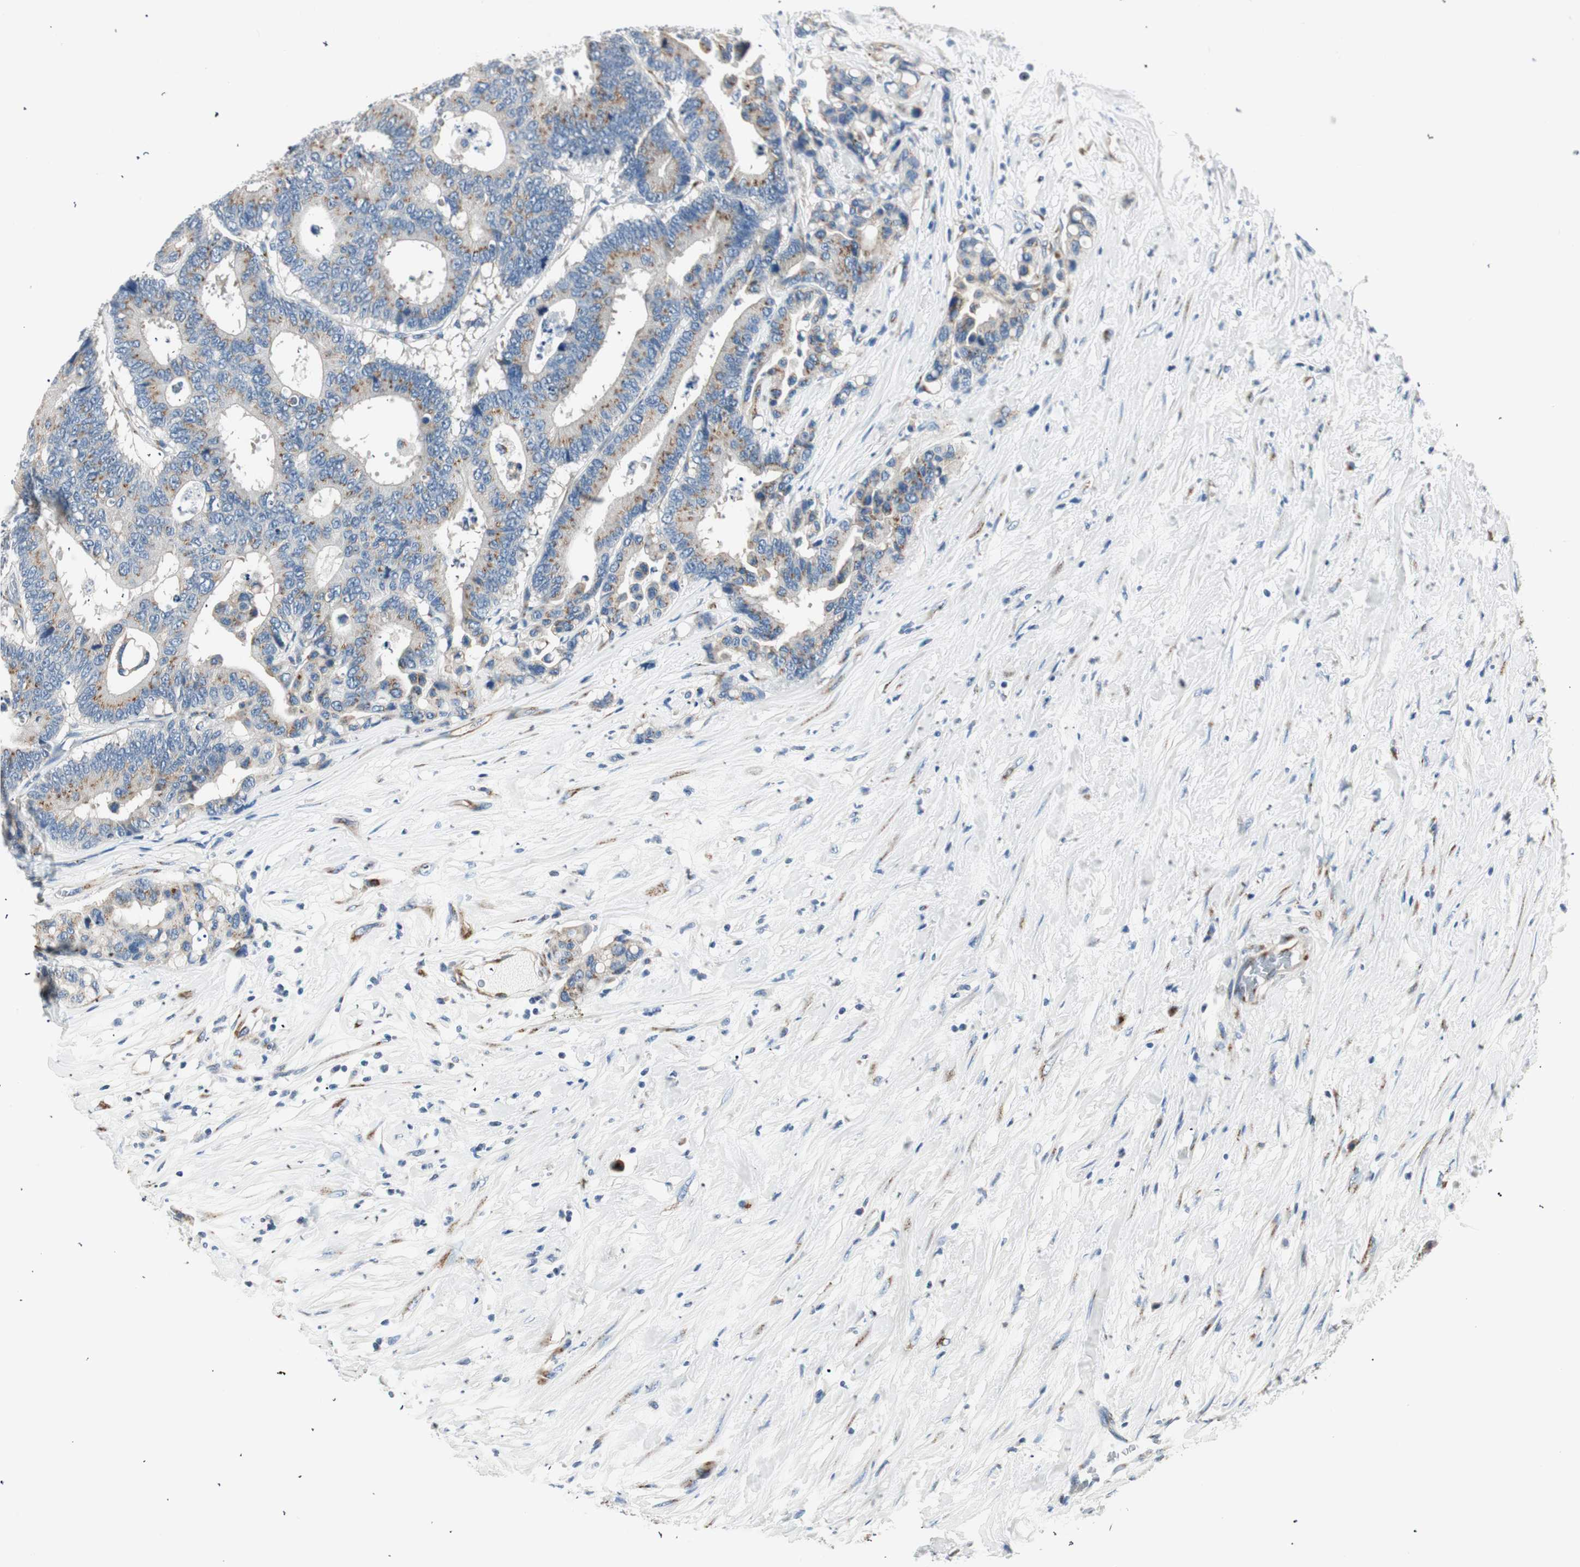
{"staining": {"intensity": "moderate", "quantity": "25%-75%", "location": "cytoplasmic/membranous"}, "tissue": "colorectal cancer", "cell_type": "Tumor cells", "image_type": "cancer", "snomed": [{"axis": "morphology", "description": "Normal tissue, NOS"}, {"axis": "morphology", "description": "Adenocarcinoma, NOS"}, {"axis": "topography", "description": "Colon"}], "caption": "Moderate cytoplasmic/membranous staining is seen in about 25%-75% of tumor cells in adenocarcinoma (colorectal).", "gene": "TMF1", "patient": {"sex": "male", "age": 82}}